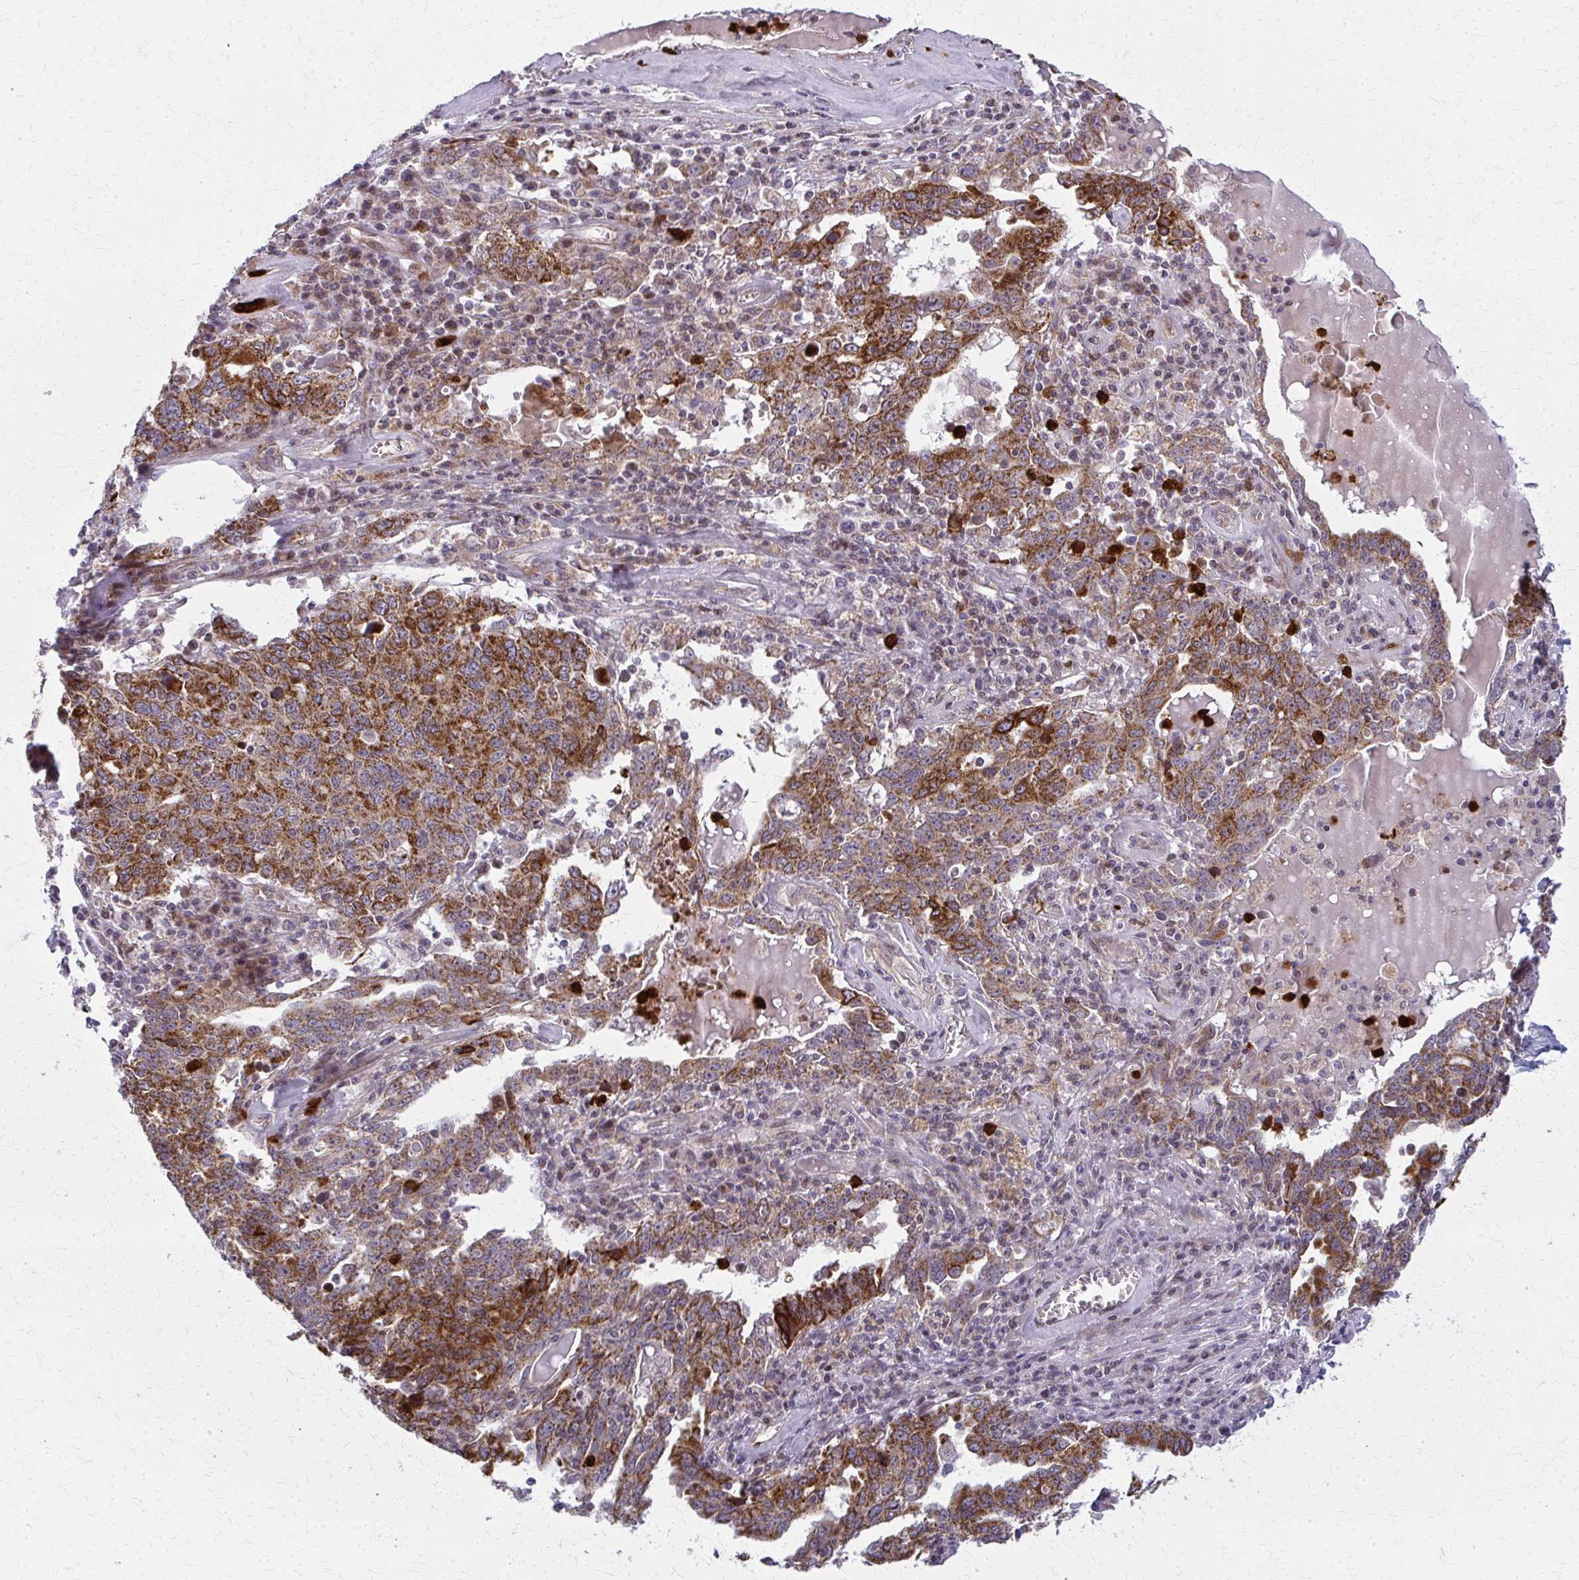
{"staining": {"intensity": "strong", "quantity": ">75%", "location": "cytoplasmic/membranous"}, "tissue": "ovarian cancer", "cell_type": "Tumor cells", "image_type": "cancer", "snomed": [{"axis": "morphology", "description": "Carcinoma, endometroid"}, {"axis": "topography", "description": "Ovary"}], "caption": "Ovarian cancer tissue reveals strong cytoplasmic/membranous staining in about >75% of tumor cells", "gene": "MCCC1", "patient": {"sex": "female", "age": 62}}